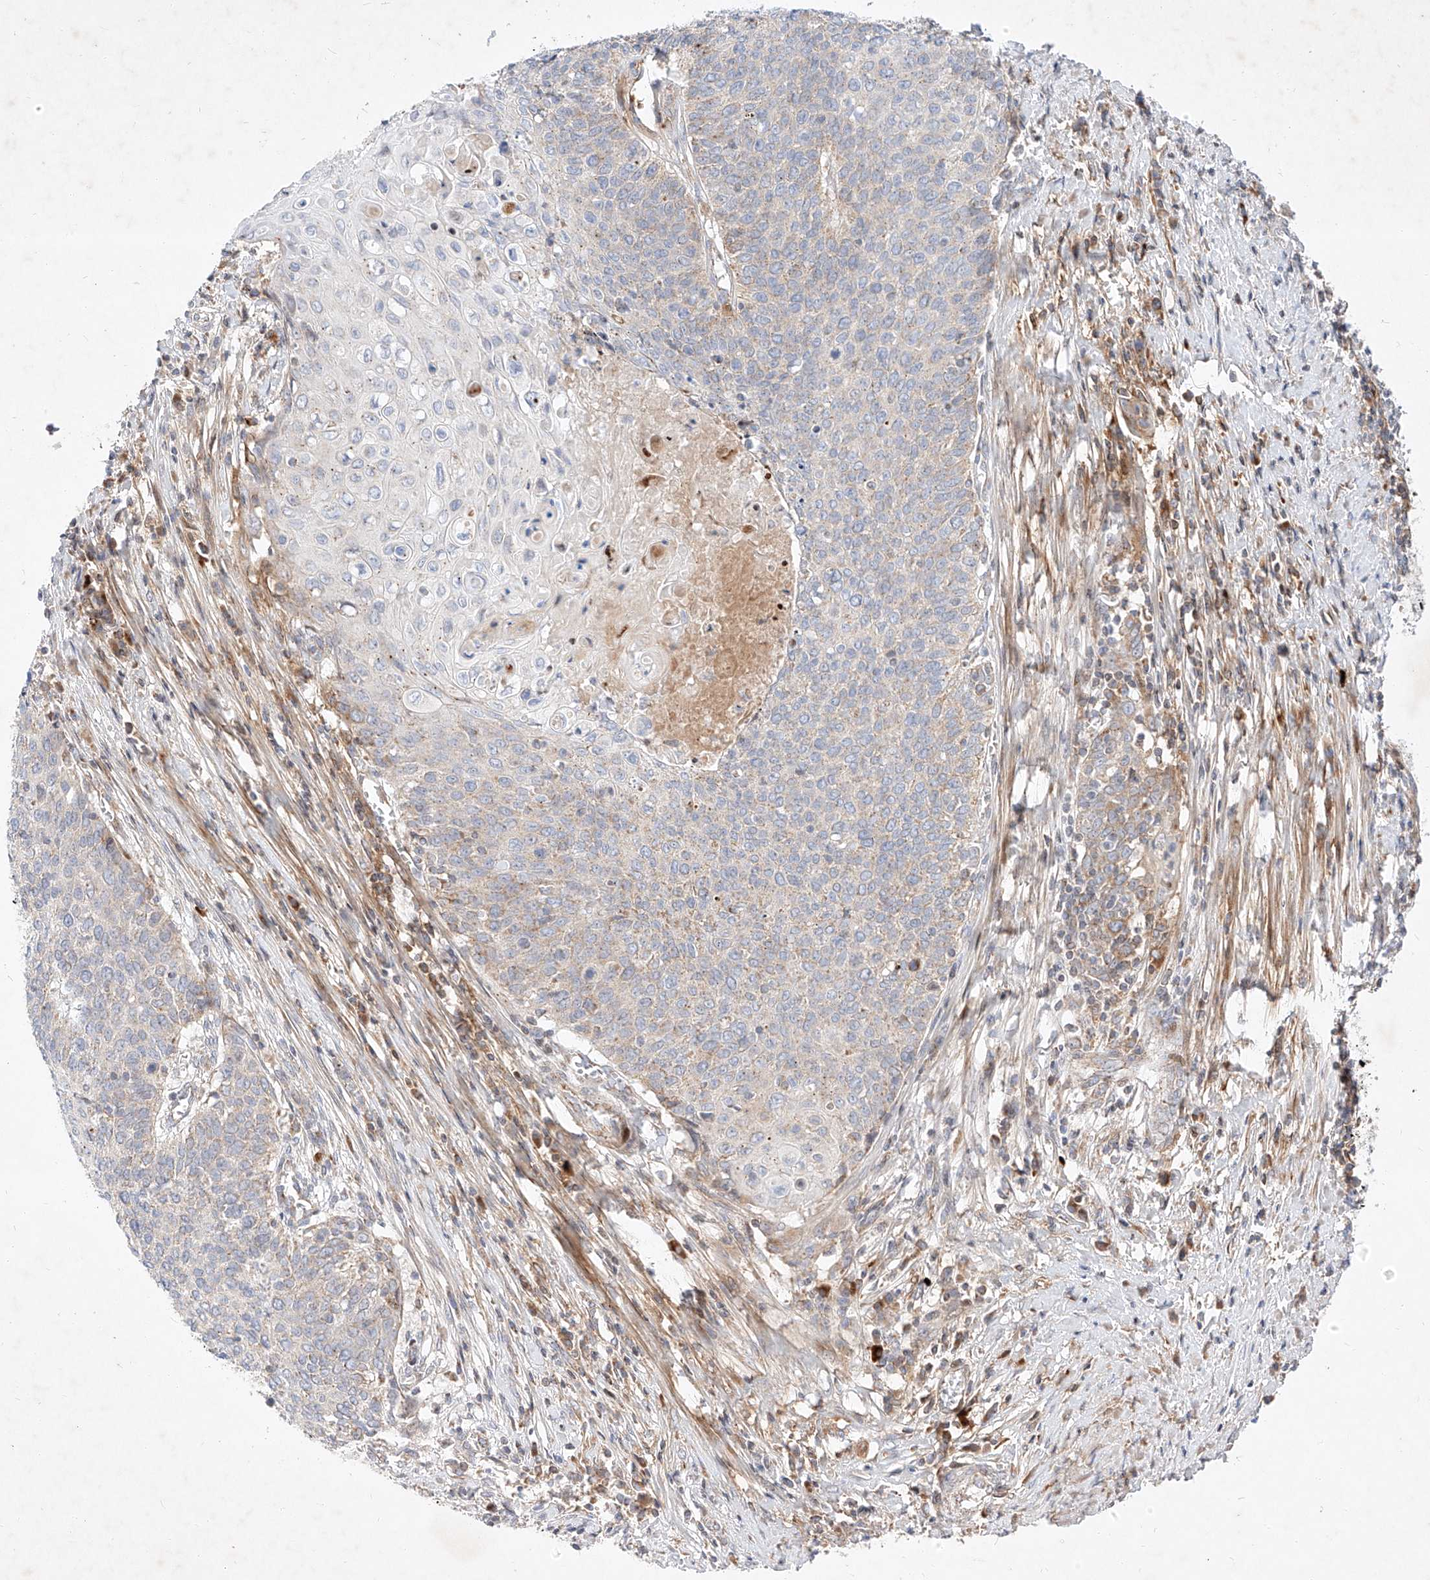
{"staining": {"intensity": "weak", "quantity": "<25%", "location": "cytoplasmic/membranous"}, "tissue": "cervical cancer", "cell_type": "Tumor cells", "image_type": "cancer", "snomed": [{"axis": "morphology", "description": "Squamous cell carcinoma, NOS"}, {"axis": "topography", "description": "Cervix"}], "caption": "This is an immunohistochemistry (IHC) image of cervical squamous cell carcinoma. There is no expression in tumor cells.", "gene": "OSGEPL1", "patient": {"sex": "female", "age": 39}}